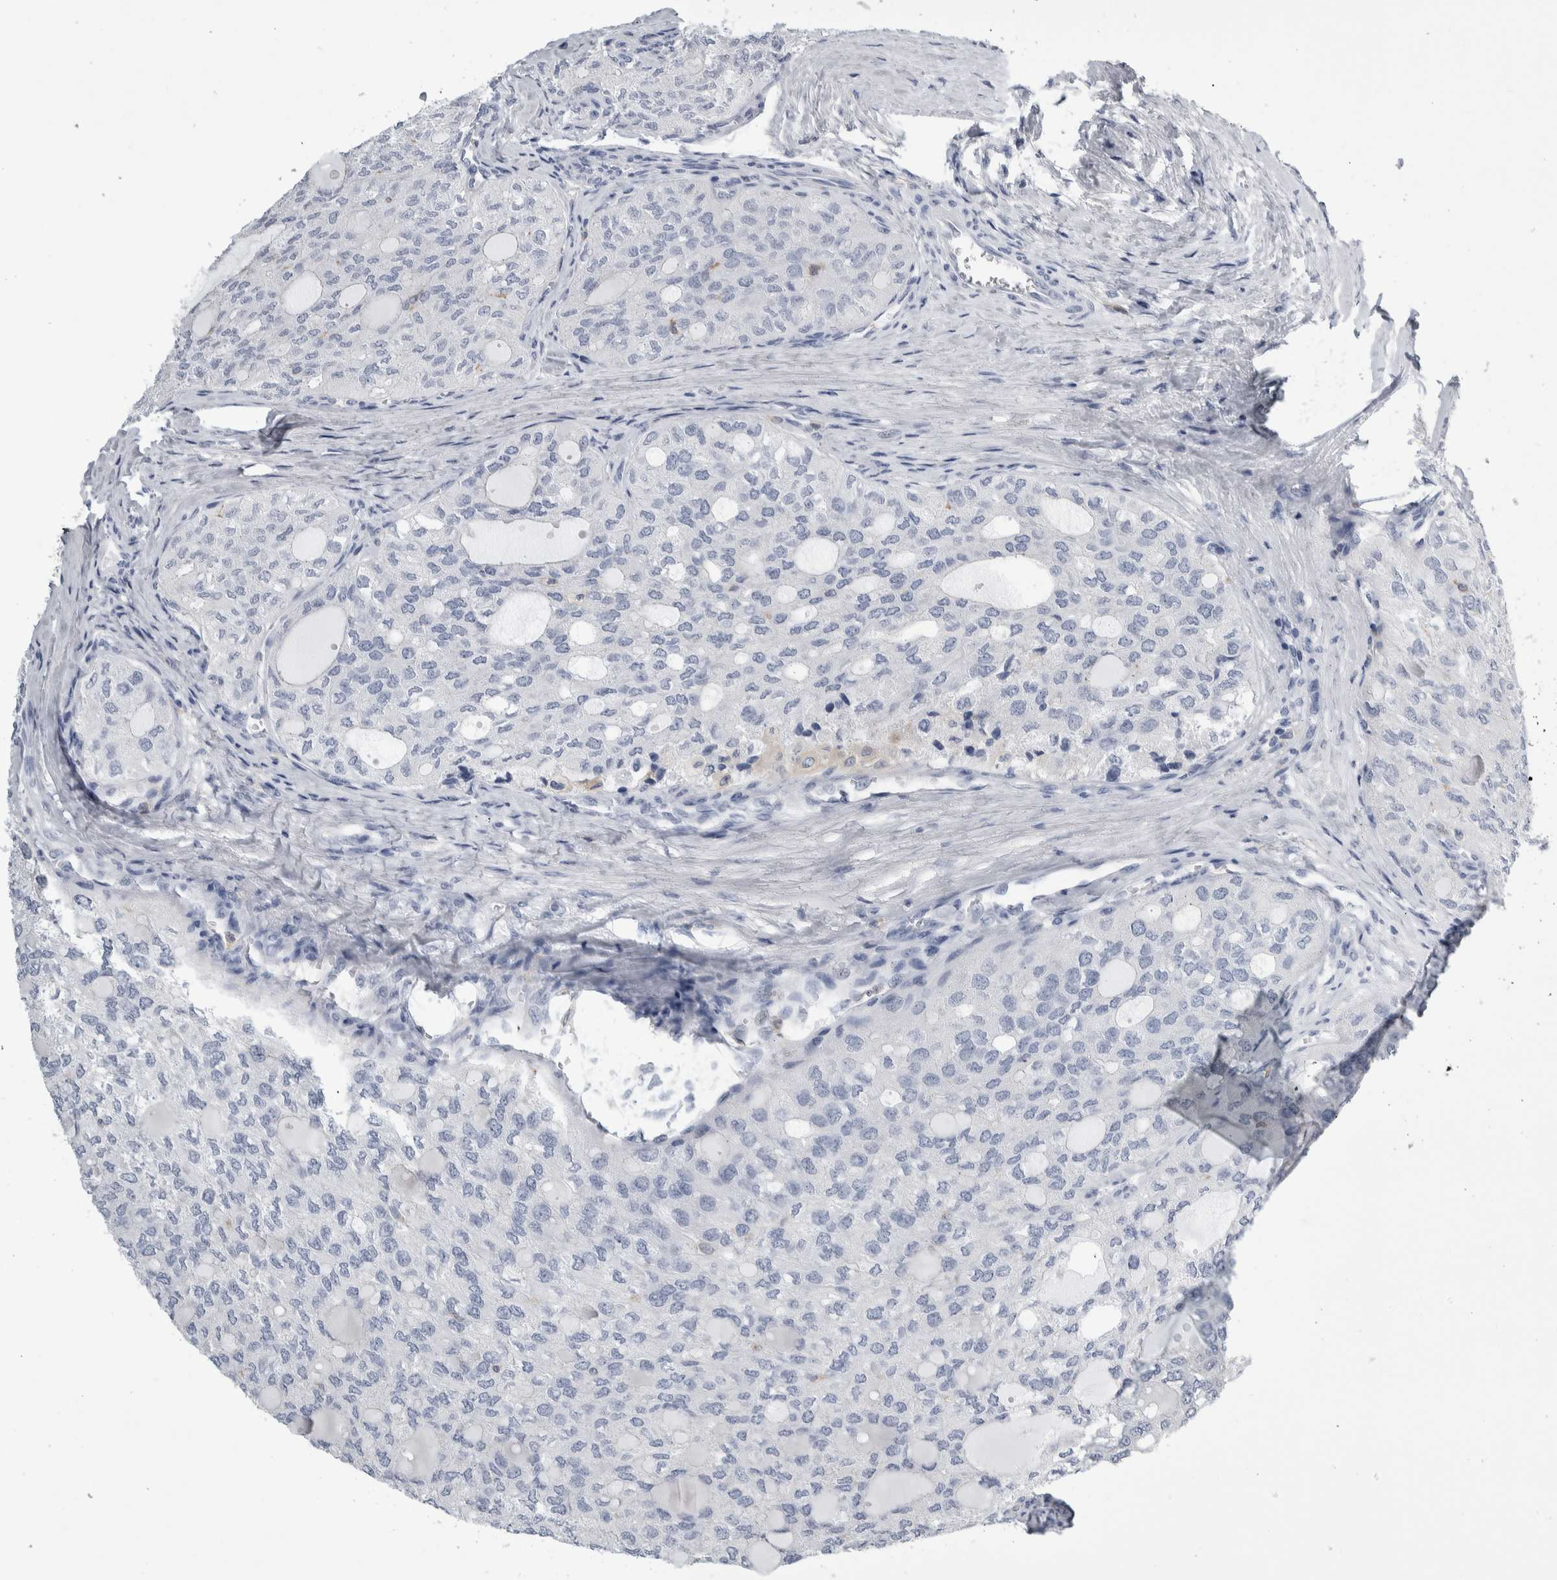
{"staining": {"intensity": "negative", "quantity": "none", "location": "none"}, "tissue": "thyroid cancer", "cell_type": "Tumor cells", "image_type": "cancer", "snomed": [{"axis": "morphology", "description": "Follicular adenoma carcinoma, NOS"}, {"axis": "topography", "description": "Thyroid gland"}], "caption": "Human thyroid cancer (follicular adenoma carcinoma) stained for a protein using immunohistochemistry shows no expression in tumor cells.", "gene": "SKAP2", "patient": {"sex": "male", "age": 75}}